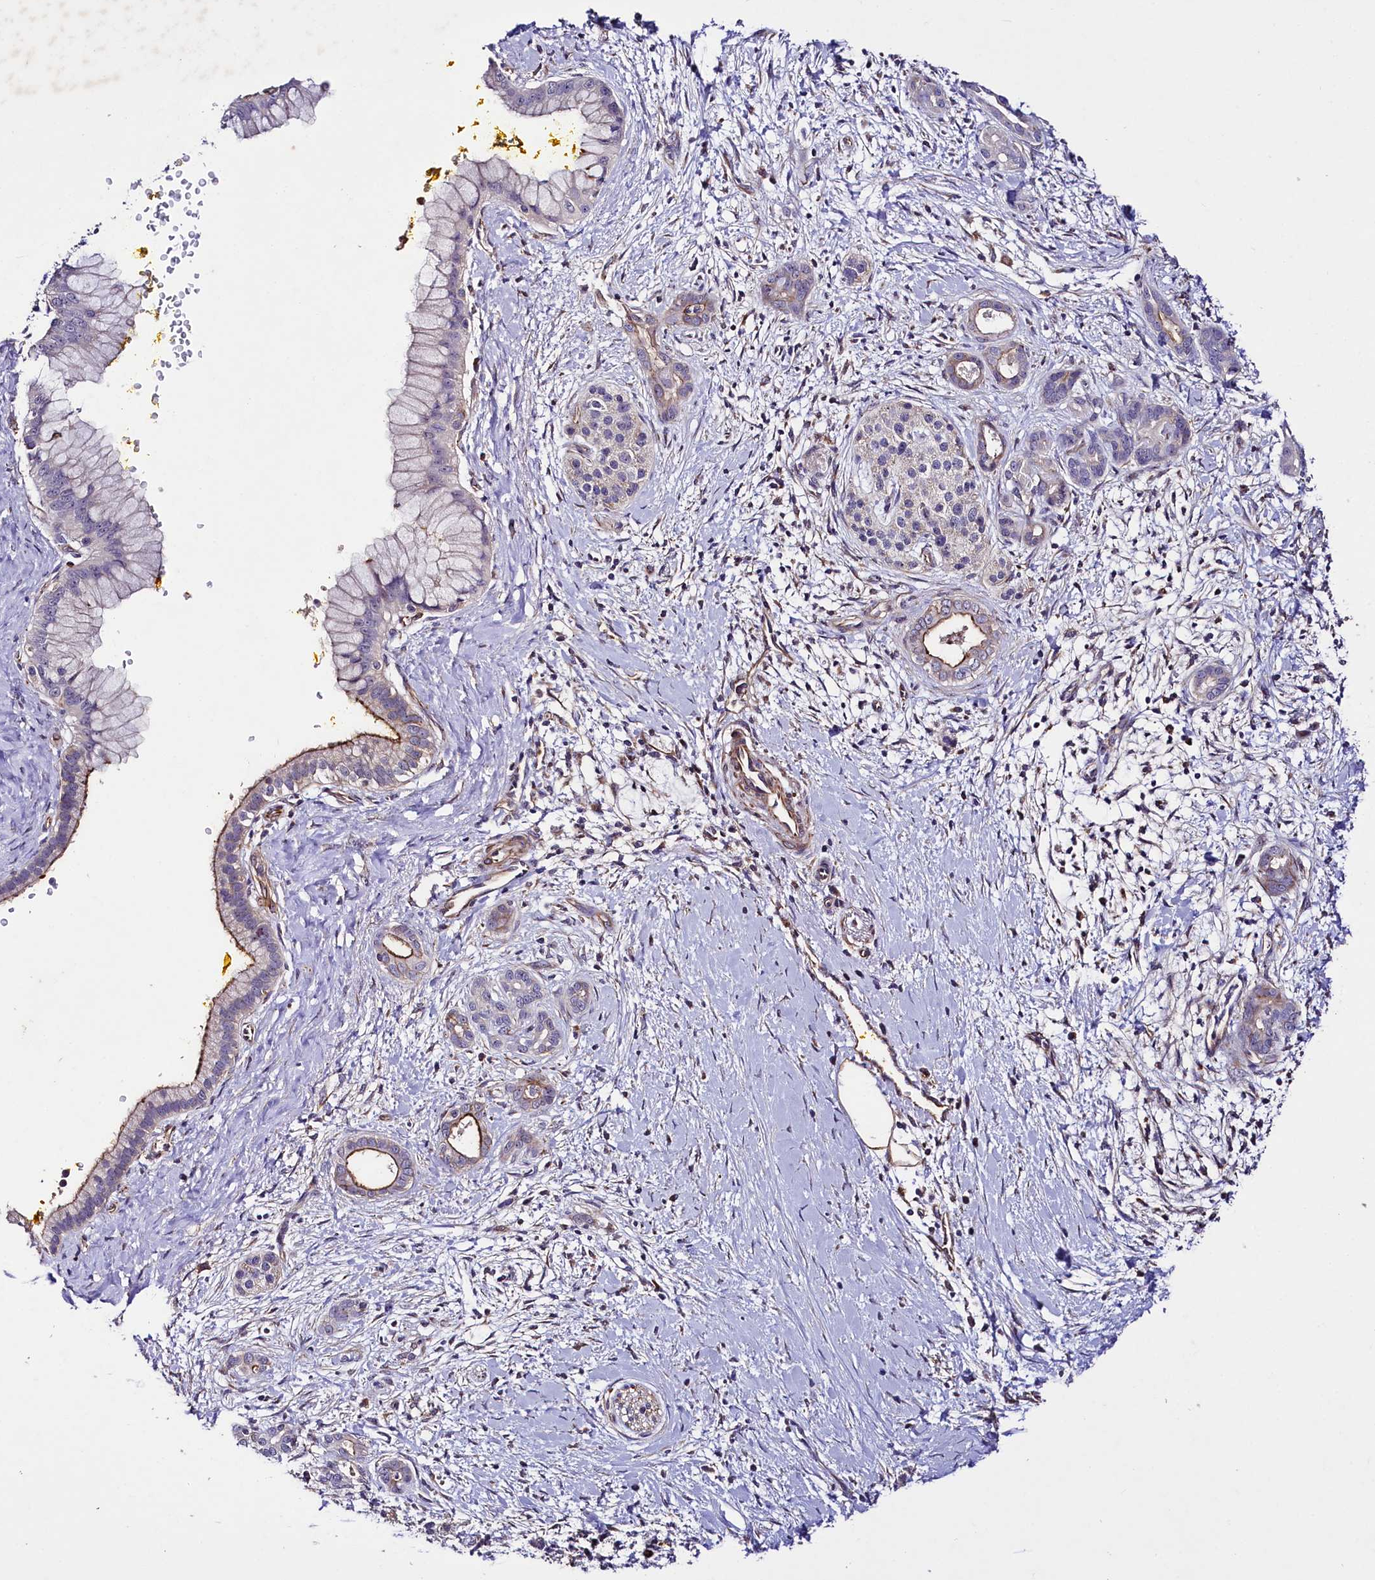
{"staining": {"intensity": "moderate", "quantity": "25%-75%", "location": "cytoplasmic/membranous"}, "tissue": "pancreatic cancer", "cell_type": "Tumor cells", "image_type": "cancer", "snomed": [{"axis": "morphology", "description": "Adenocarcinoma, NOS"}, {"axis": "topography", "description": "Pancreas"}], "caption": "Immunohistochemistry (IHC) histopathology image of neoplastic tissue: pancreatic cancer (adenocarcinoma) stained using IHC reveals medium levels of moderate protein expression localized specifically in the cytoplasmic/membranous of tumor cells, appearing as a cytoplasmic/membranous brown color.", "gene": "SLC7A1", "patient": {"sex": "male", "age": 58}}